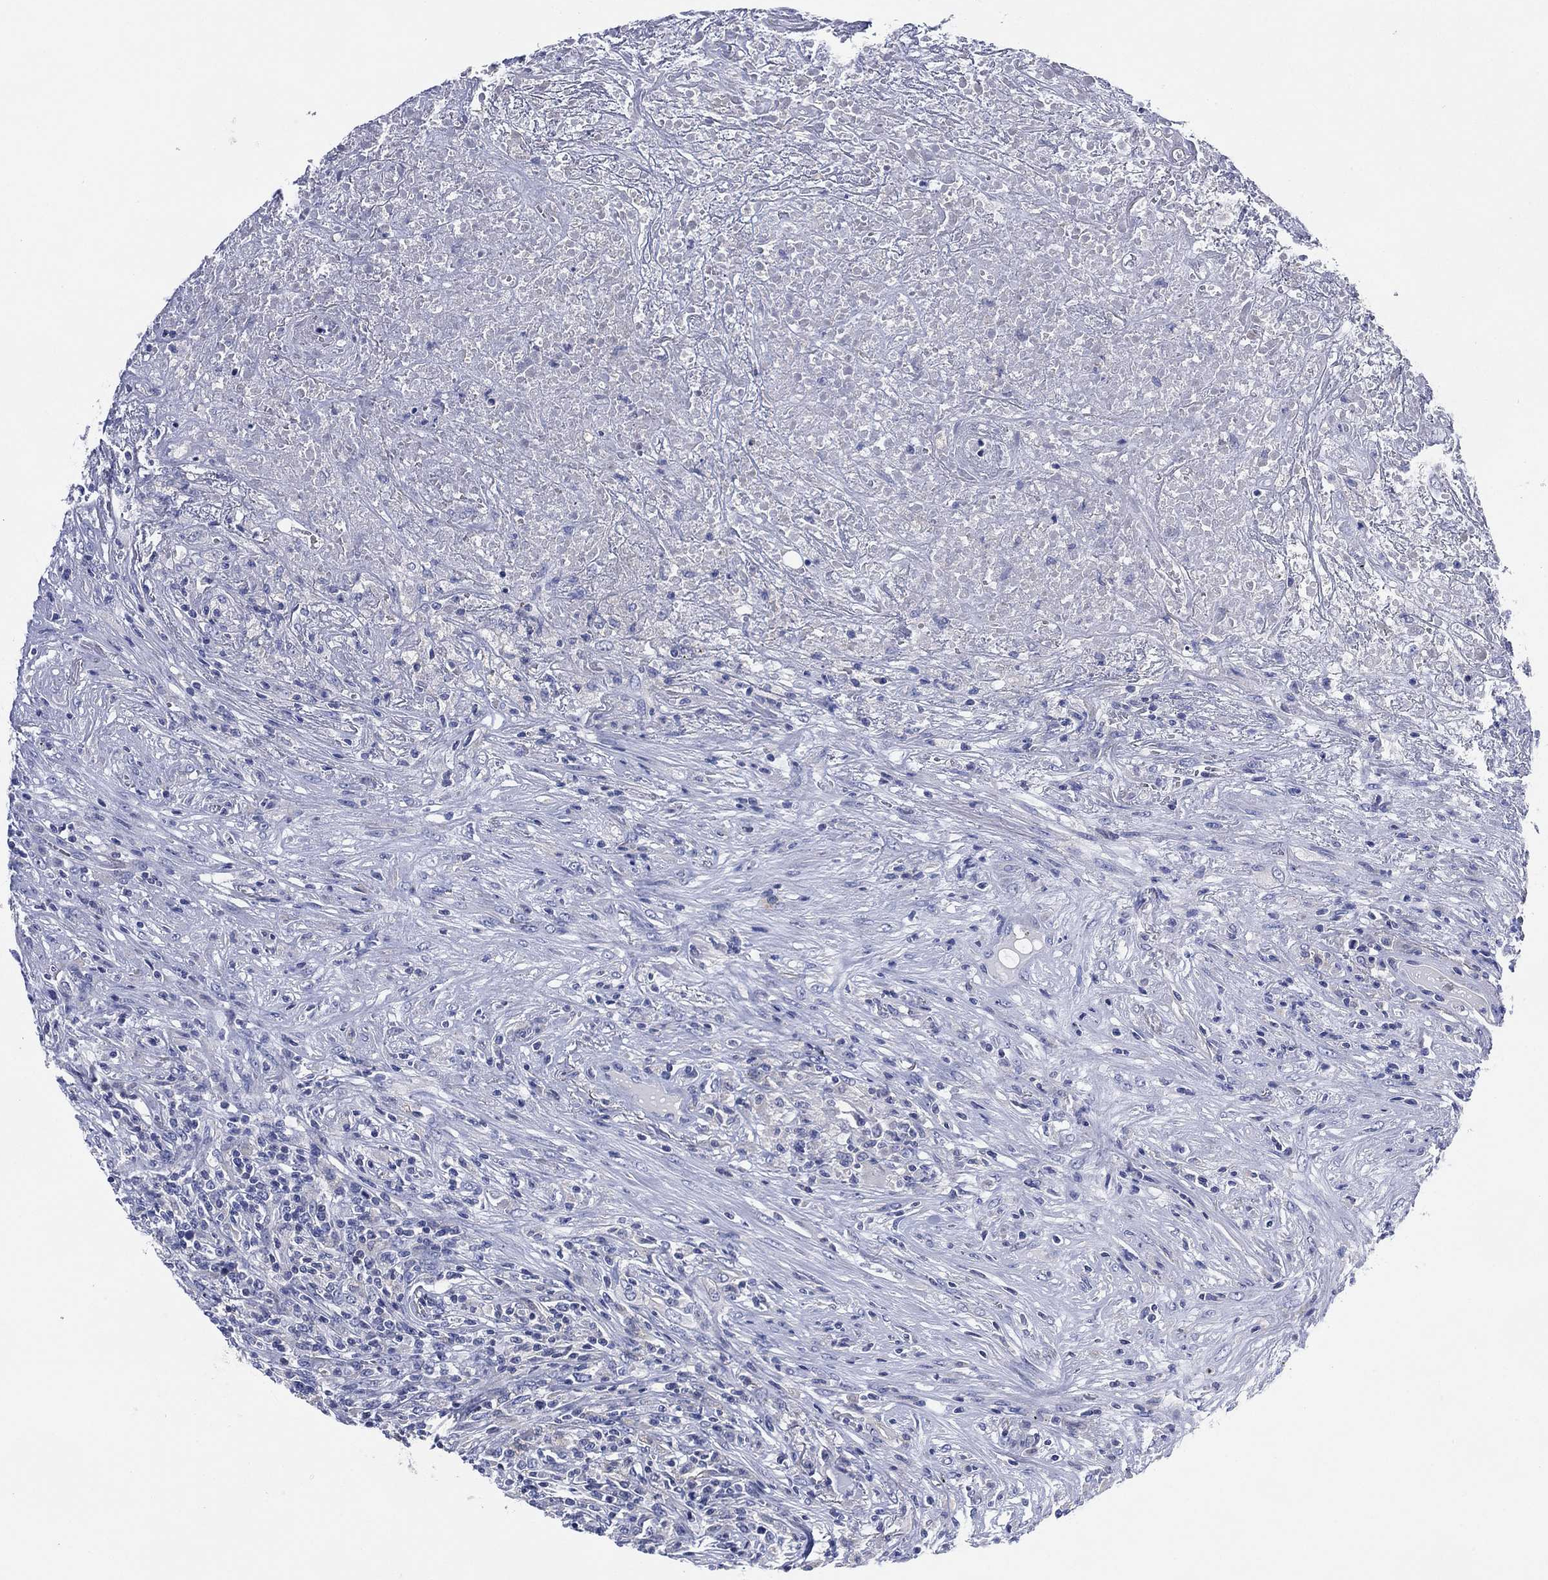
{"staining": {"intensity": "negative", "quantity": "none", "location": "none"}, "tissue": "lymphoma", "cell_type": "Tumor cells", "image_type": "cancer", "snomed": [{"axis": "morphology", "description": "Malignant lymphoma, non-Hodgkin's type, High grade"}, {"axis": "topography", "description": "Lung"}], "caption": "A micrograph of human high-grade malignant lymphoma, non-Hodgkin's type is negative for staining in tumor cells. The staining is performed using DAB (3,3'-diaminobenzidine) brown chromogen with nuclei counter-stained in using hematoxylin.", "gene": "CHRNA3", "patient": {"sex": "male", "age": 79}}